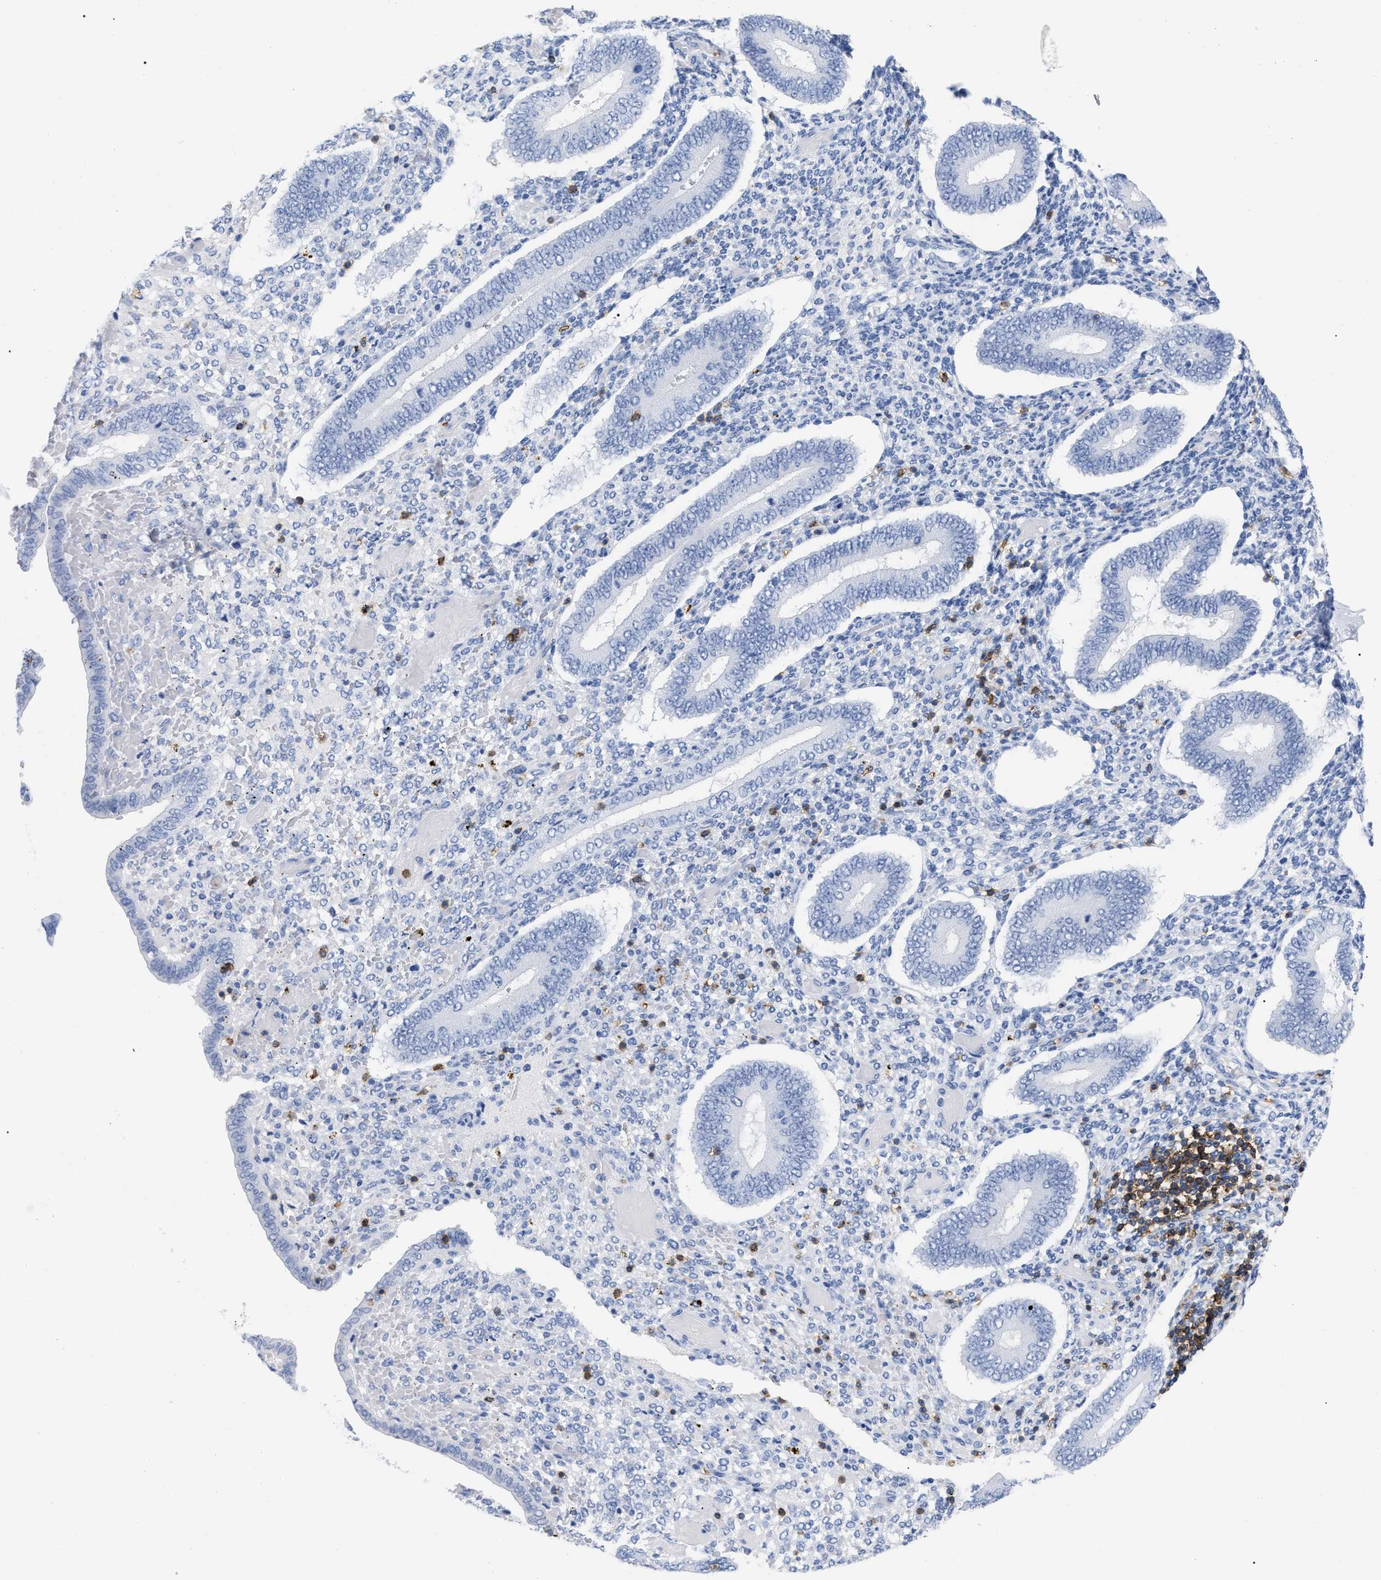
{"staining": {"intensity": "negative", "quantity": "none", "location": "none"}, "tissue": "endometrium", "cell_type": "Cells in endometrial stroma", "image_type": "normal", "snomed": [{"axis": "morphology", "description": "Normal tissue, NOS"}, {"axis": "topography", "description": "Endometrium"}], "caption": "High power microscopy micrograph of an immunohistochemistry photomicrograph of normal endometrium, revealing no significant expression in cells in endometrial stroma.", "gene": "CD5", "patient": {"sex": "female", "age": 42}}